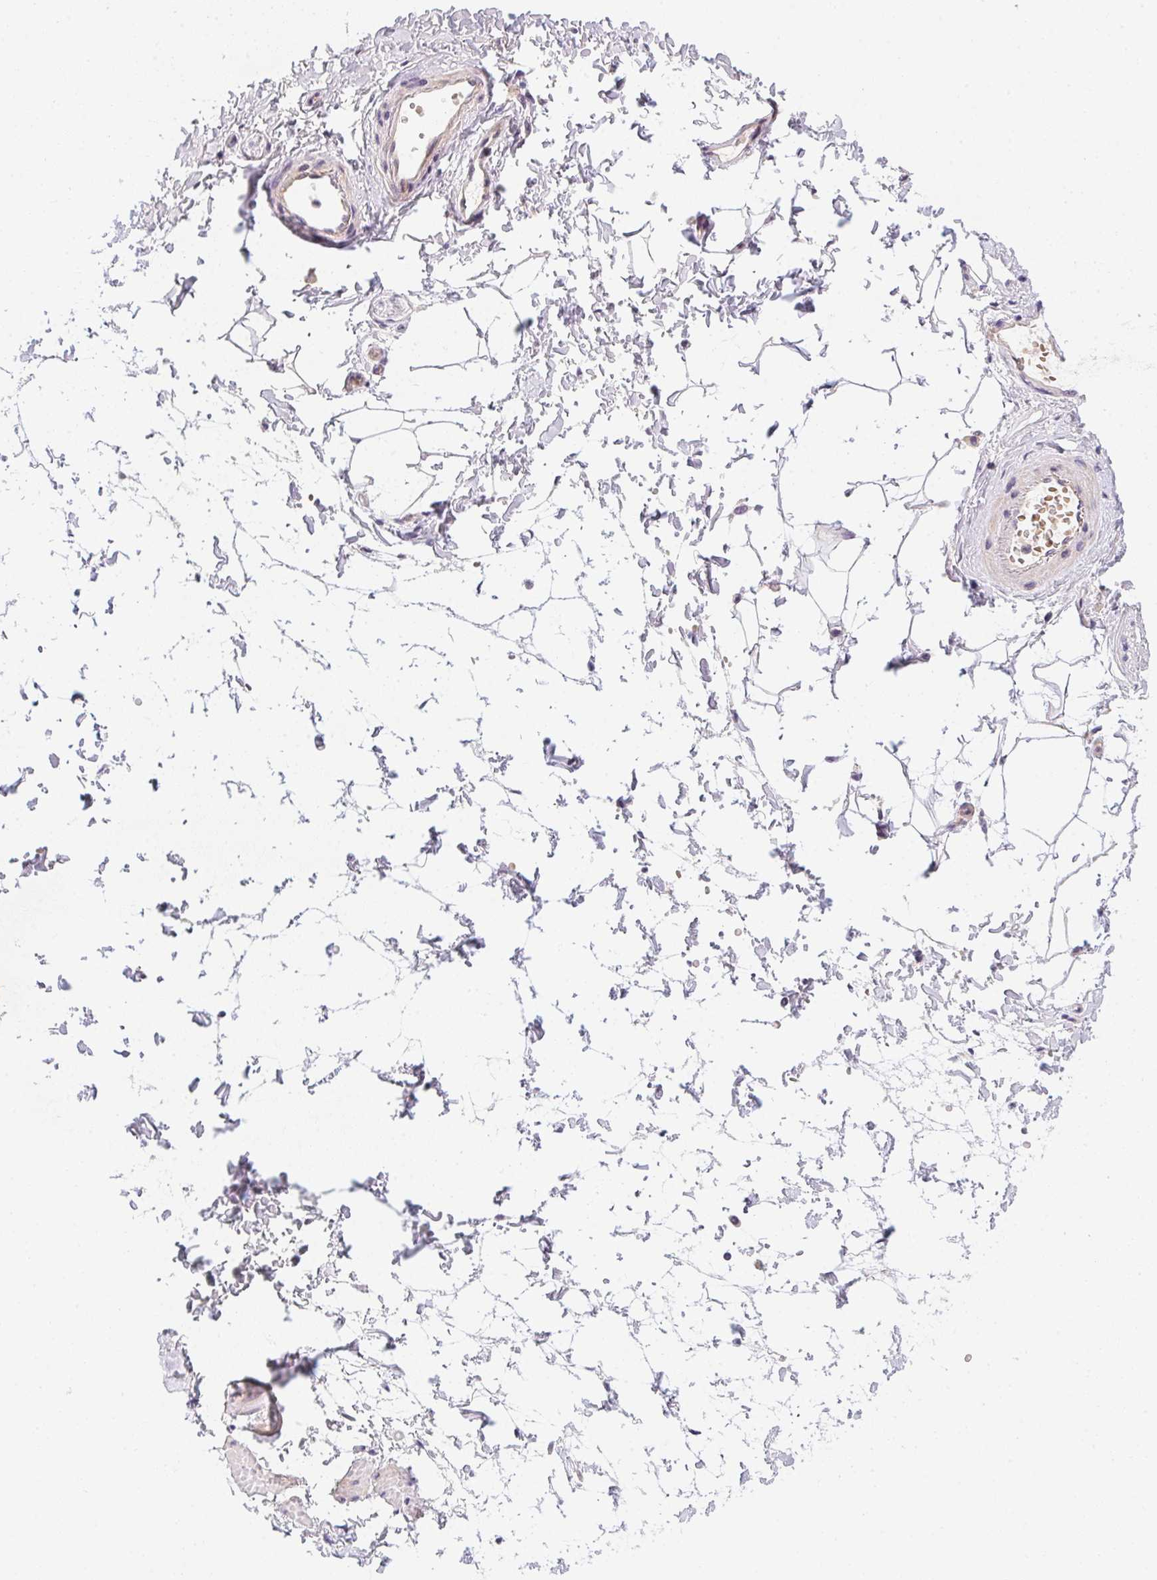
{"staining": {"intensity": "negative", "quantity": "none", "location": "none"}, "tissue": "adipose tissue", "cell_type": "Adipocytes", "image_type": "normal", "snomed": [{"axis": "morphology", "description": "Normal tissue, NOS"}, {"axis": "topography", "description": "Smooth muscle"}, {"axis": "topography", "description": "Peripheral nerve tissue"}], "caption": "DAB immunohistochemical staining of normal adipose tissue reveals no significant staining in adipocytes.", "gene": "HELLS", "patient": {"sex": "male", "age": 58}}